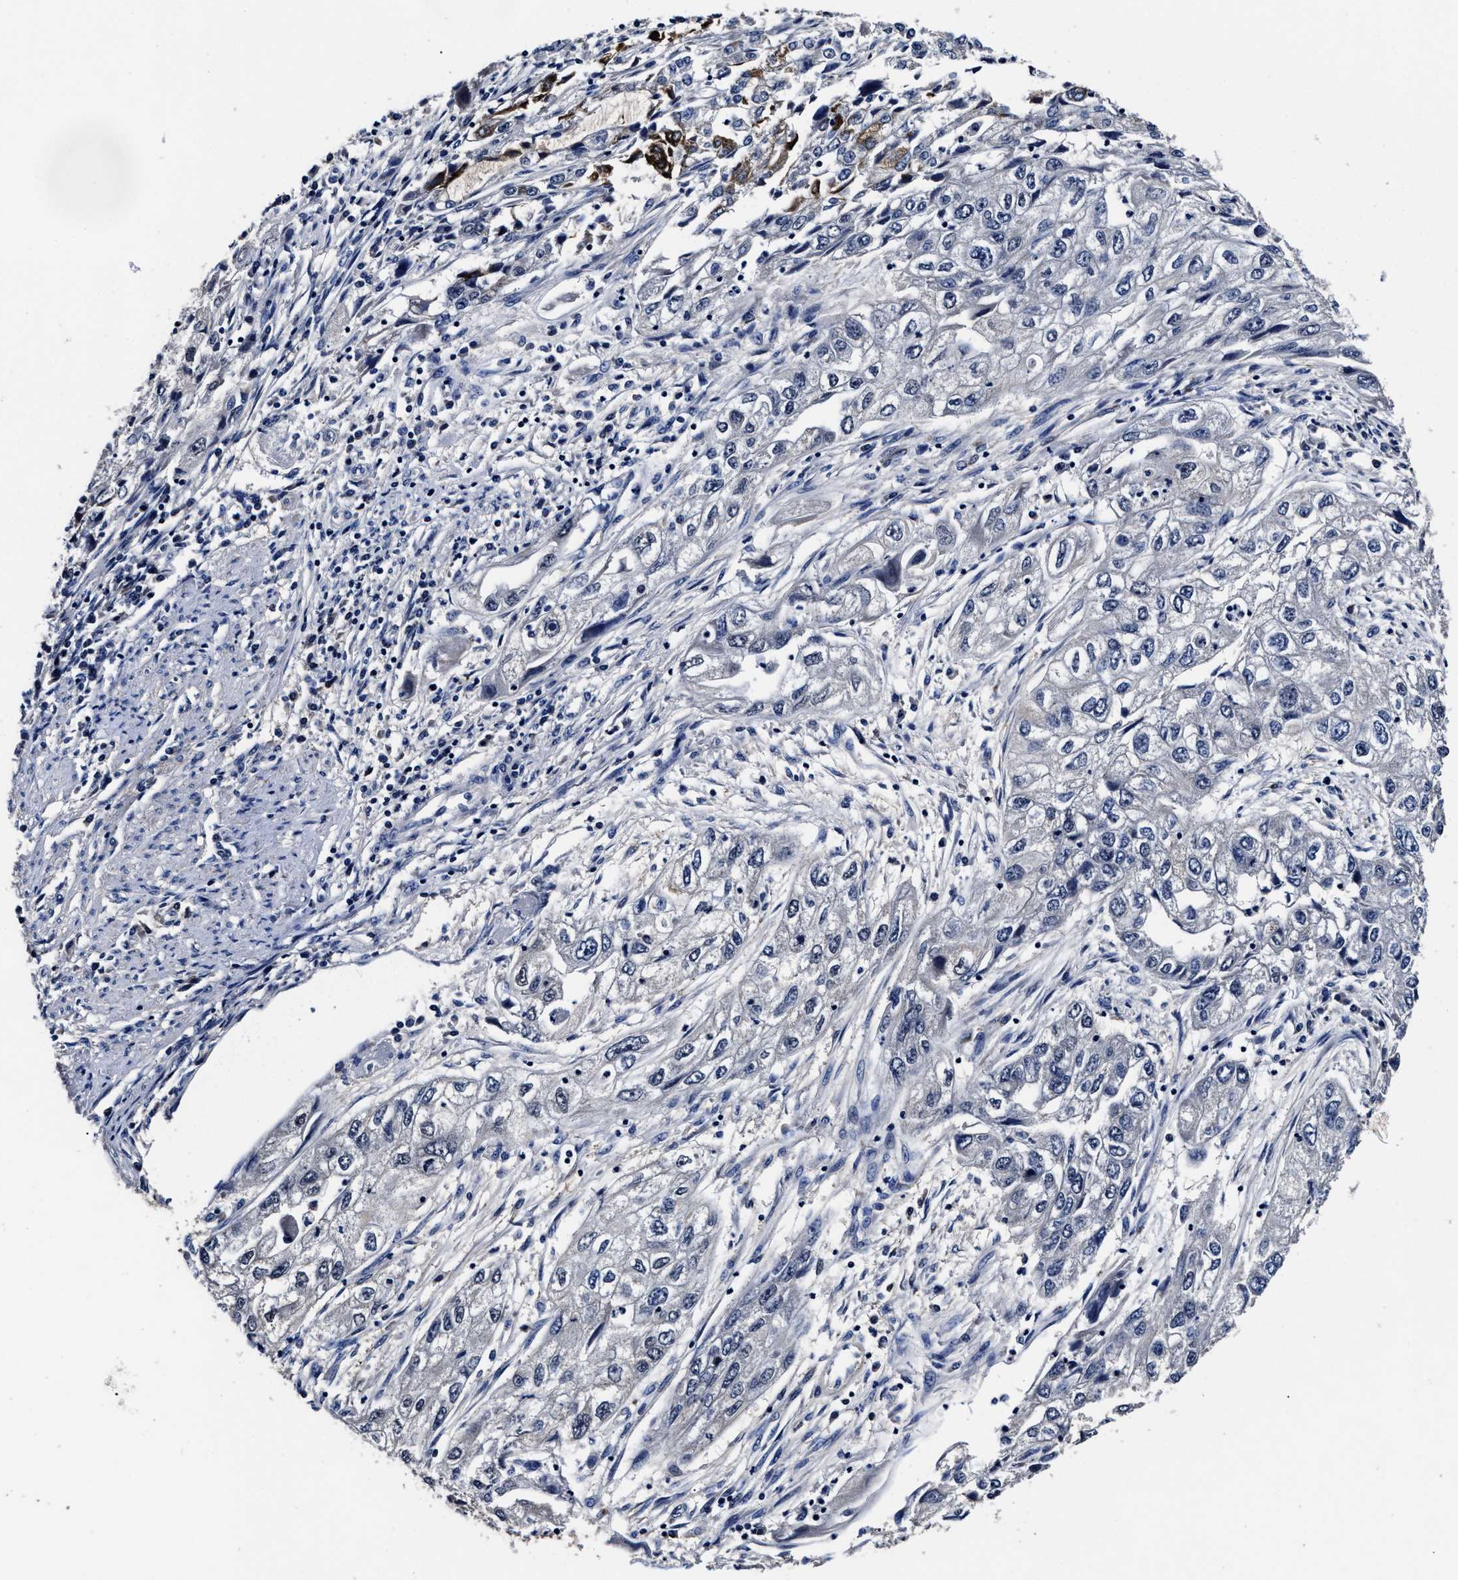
{"staining": {"intensity": "negative", "quantity": "none", "location": "none"}, "tissue": "endometrial cancer", "cell_type": "Tumor cells", "image_type": "cancer", "snomed": [{"axis": "morphology", "description": "Adenocarcinoma, NOS"}, {"axis": "topography", "description": "Endometrium"}], "caption": "This is an immunohistochemistry (IHC) photomicrograph of adenocarcinoma (endometrial). There is no staining in tumor cells.", "gene": "OLFML2A", "patient": {"sex": "female", "age": 49}}